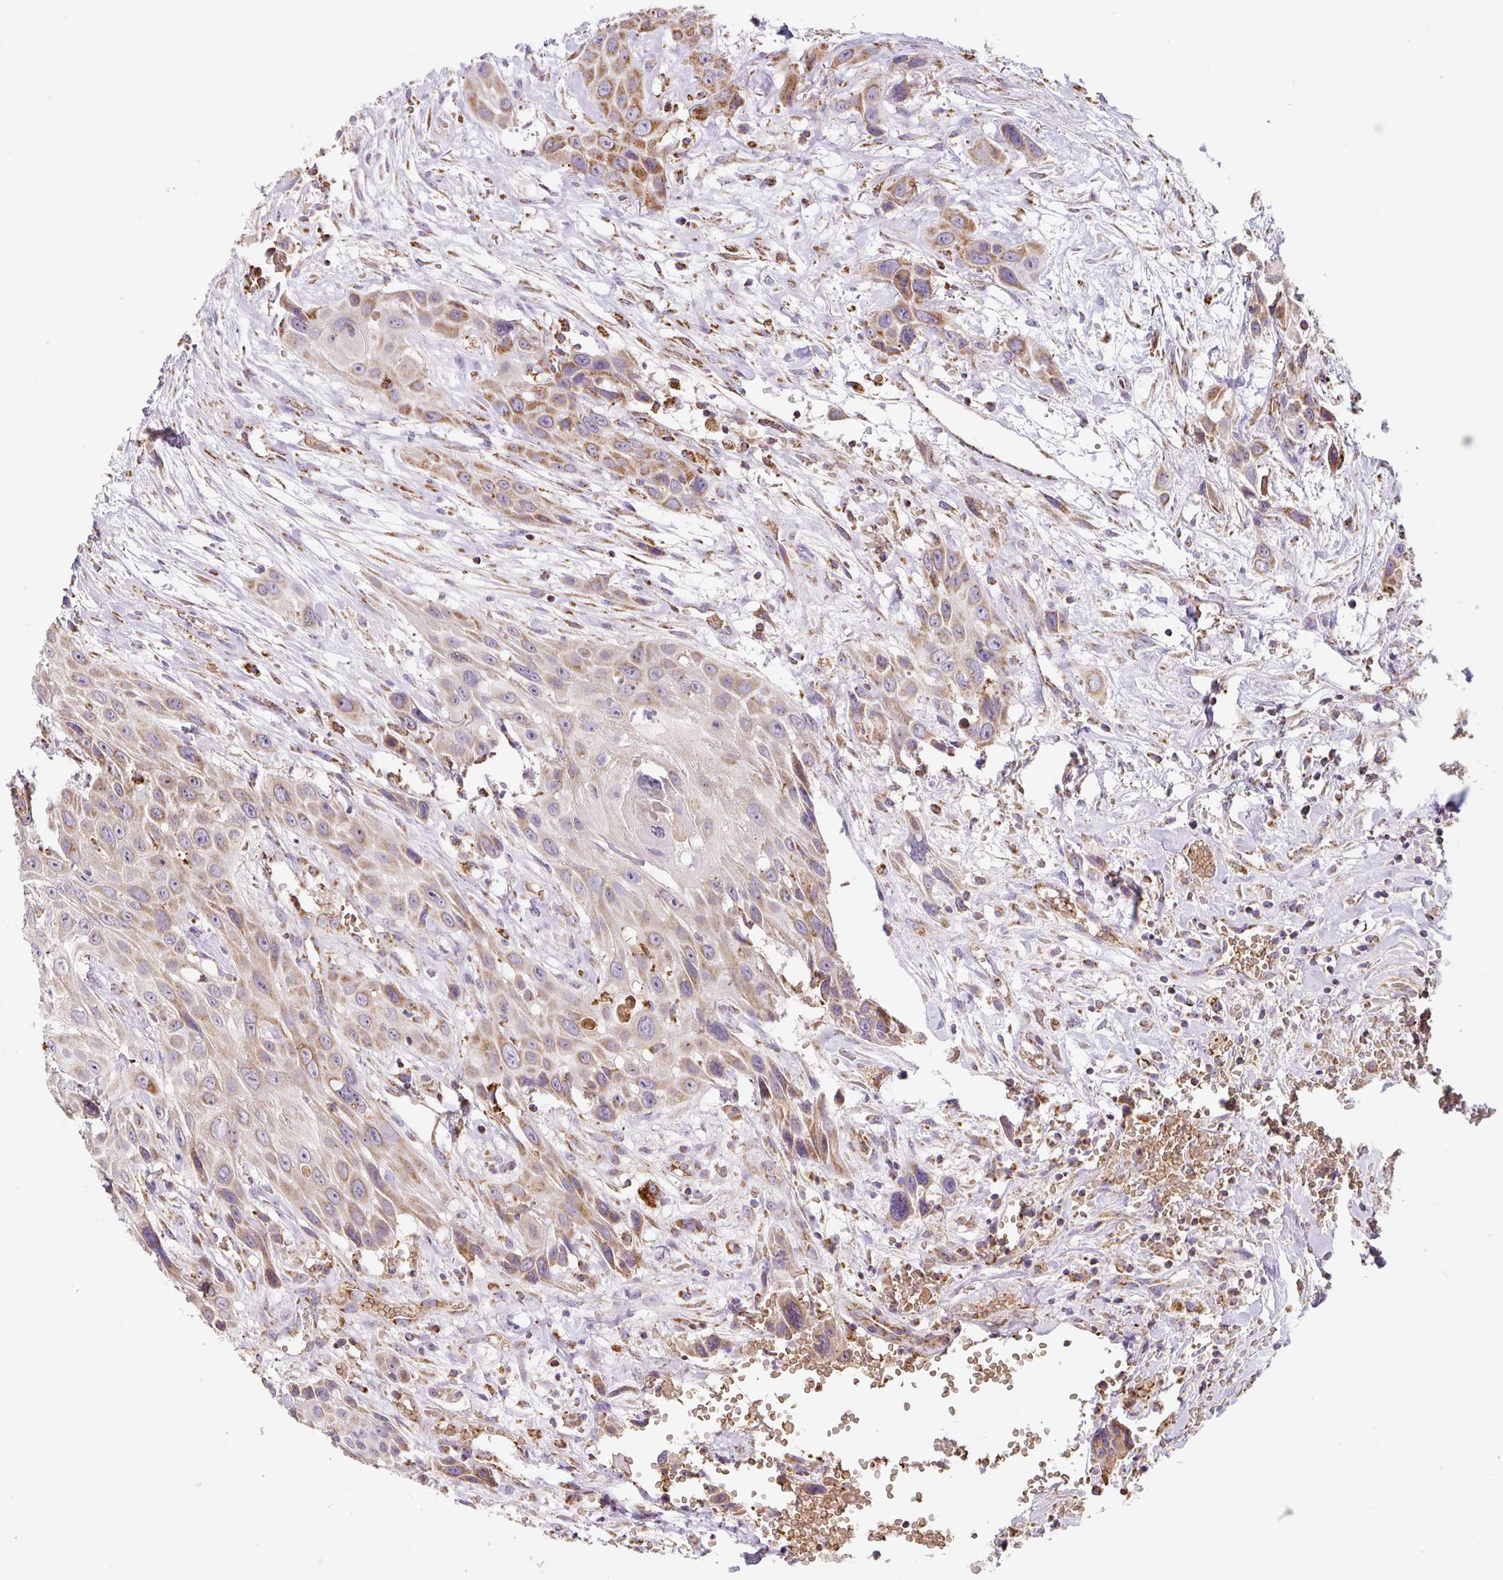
{"staining": {"intensity": "moderate", "quantity": ">75%", "location": "cytoplasmic/membranous"}, "tissue": "head and neck cancer", "cell_type": "Tumor cells", "image_type": "cancer", "snomed": [{"axis": "morphology", "description": "Squamous cell carcinoma, NOS"}, {"axis": "topography", "description": "Head-Neck"}], "caption": "Moderate cytoplasmic/membranous protein expression is seen in approximately >75% of tumor cells in head and neck cancer (squamous cell carcinoma).", "gene": "MT-CO2", "patient": {"sex": "male", "age": 81}}